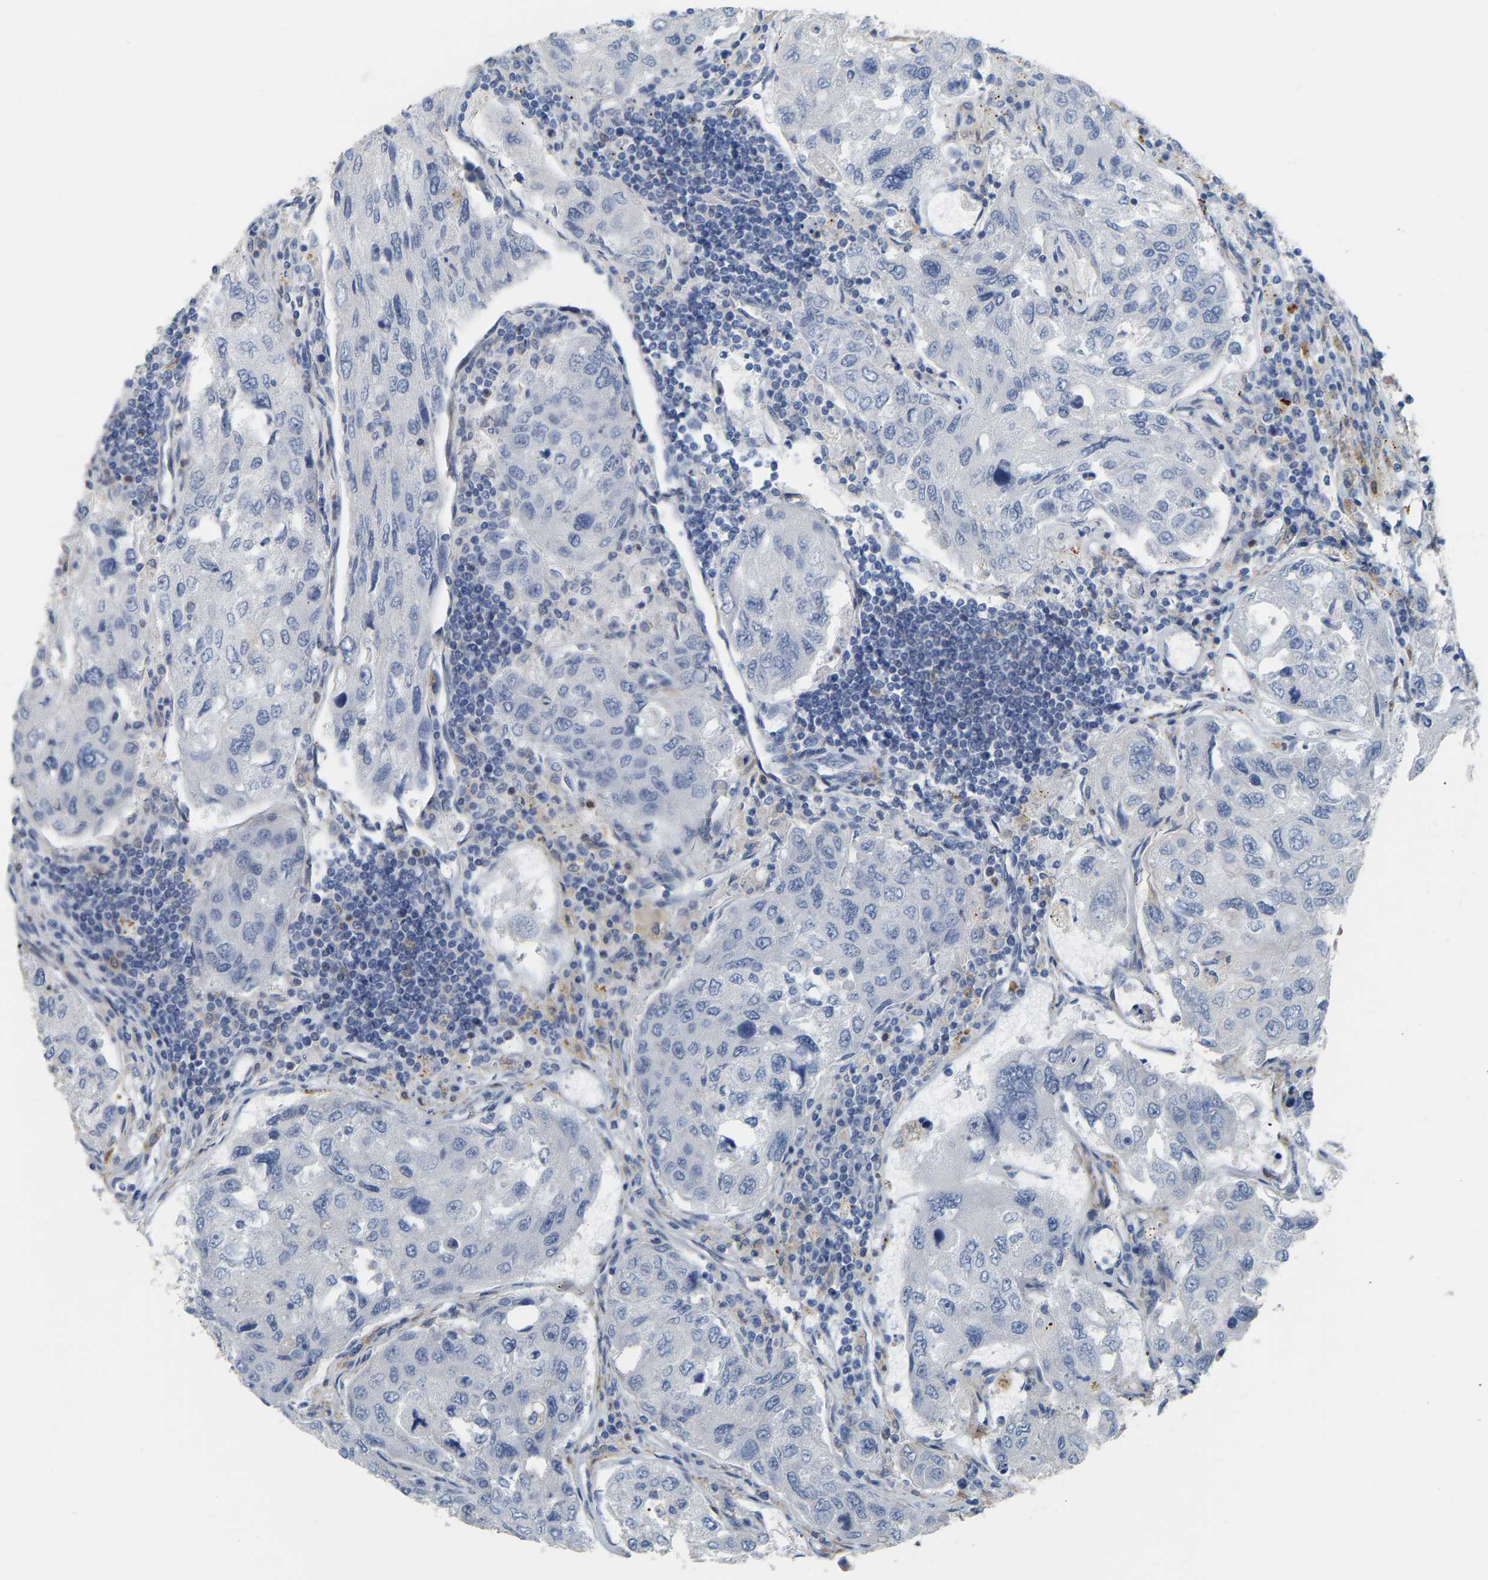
{"staining": {"intensity": "negative", "quantity": "none", "location": "none"}, "tissue": "urothelial cancer", "cell_type": "Tumor cells", "image_type": "cancer", "snomed": [{"axis": "morphology", "description": "Urothelial carcinoma, High grade"}, {"axis": "topography", "description": "Lymph node"}, {"axis": "topography", "description": "Urinary bladder"}], "caption": "This image is of urothelial cancer stained with immunohistochemistry (IHC) to label a protein in brown with the nuclei are counter-stained blue. There is no positivity in tumor cells. The staining is performed using DAB (3,3'-diaminobenzidine) brown chromogen with nuclei counter-stained in using hematoxylin.", "gene": "PTGS1", "patient": {"sex": "male", "age": 51}}